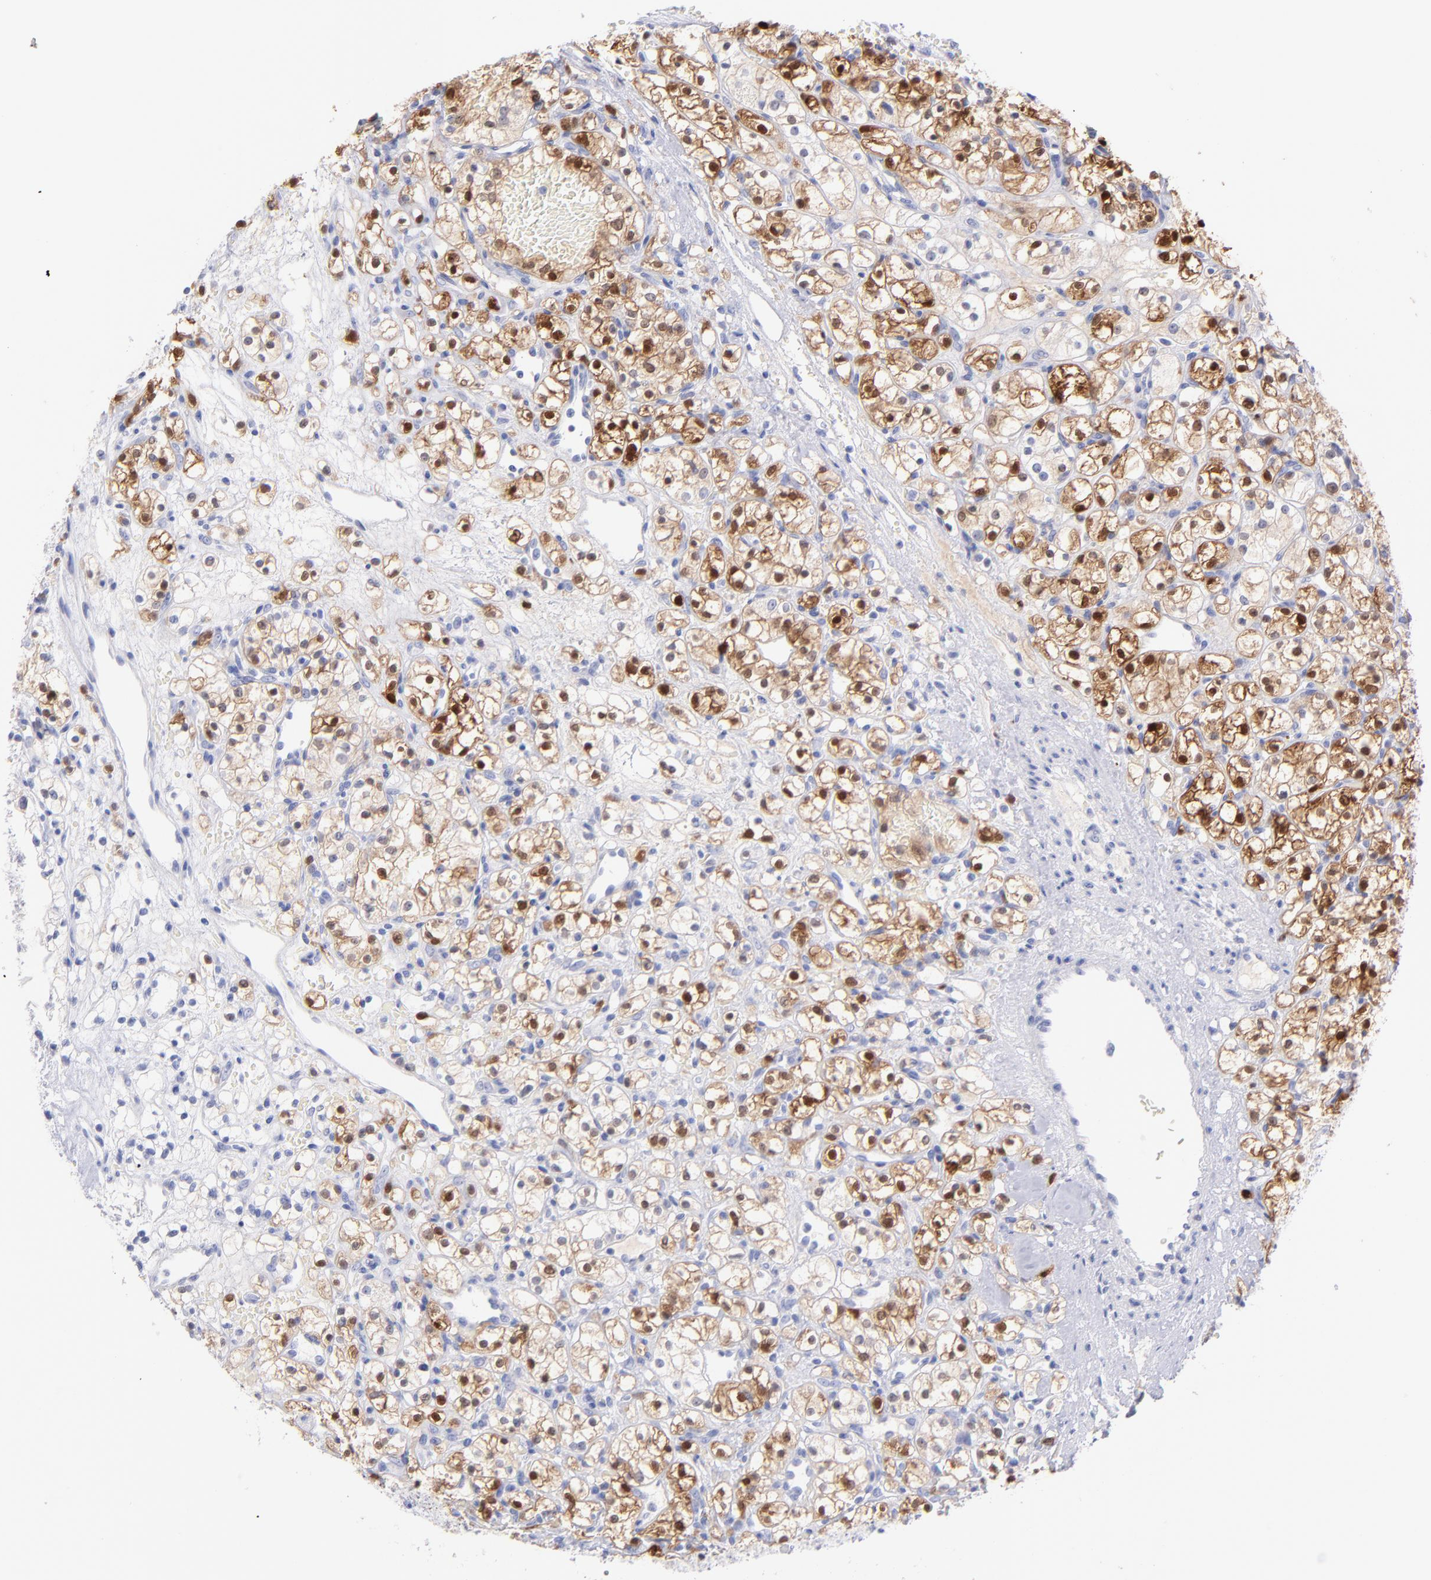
{"staining": {"intensity": "strong", "quantity": "25%-75%", "location": "cytoplasmic/membranous,nuclear"}, "tissue": "renal cancer", "cell_type": "Tumor cells", "image_type": "cancer", "snomed": [{"axis": "morphology", "description": "Adenocarcinoma, NOS"}, {"axis": "topography", "description": "Kidney"}], "caption": "A micrograph of renal adenocarcinoma stained for a protein shows strong cytoplasmic/membranous and nuclear brown staining in tumor cells.", "gene": "SCGN", "patient": {"sex": "female", "age": 60}}